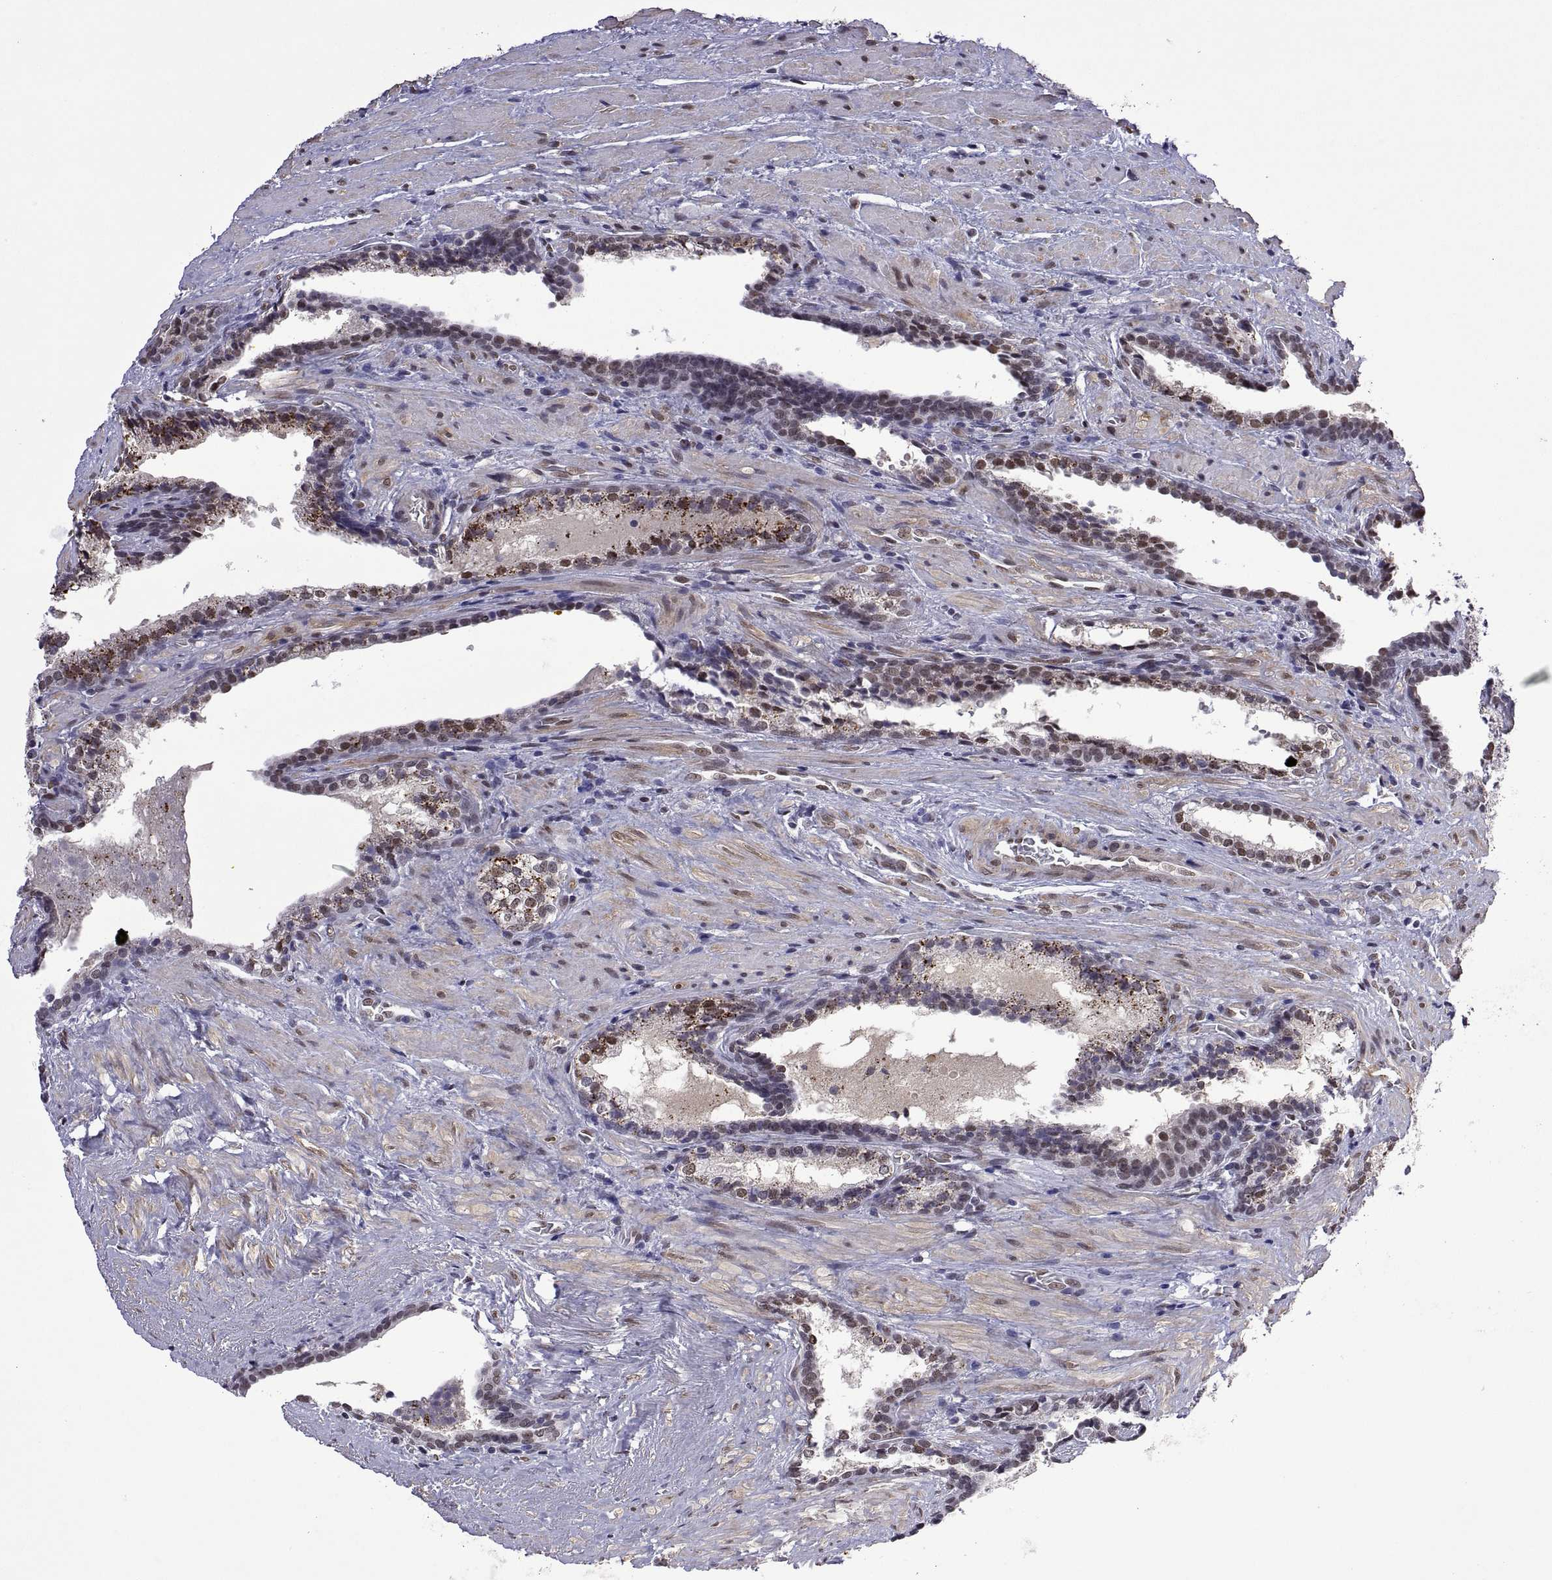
{"staining": {"intensity": "weak", "quantity": "25%-75%", "location": "nuclear"}, "tissue": "prostate cancer", "cell_type": "Tumor cells", "image_type": "cancer", "snomed": [{"axis": "morphology", "description": "Adenocarcinoma, NOS"}, {"axis": "topography", "description": "Prostate and seminal vesicle, NOS"}], "caption": "A micrograph of prostate cancer (adenocarcinoma) stained for a protein displays weak nuclear brown staining in tumor cells. The protein is shown in brown color, while the nuclei are stained blue.", "gene": "NR4A1", "patient": {"sex": "male", "age": 63}}